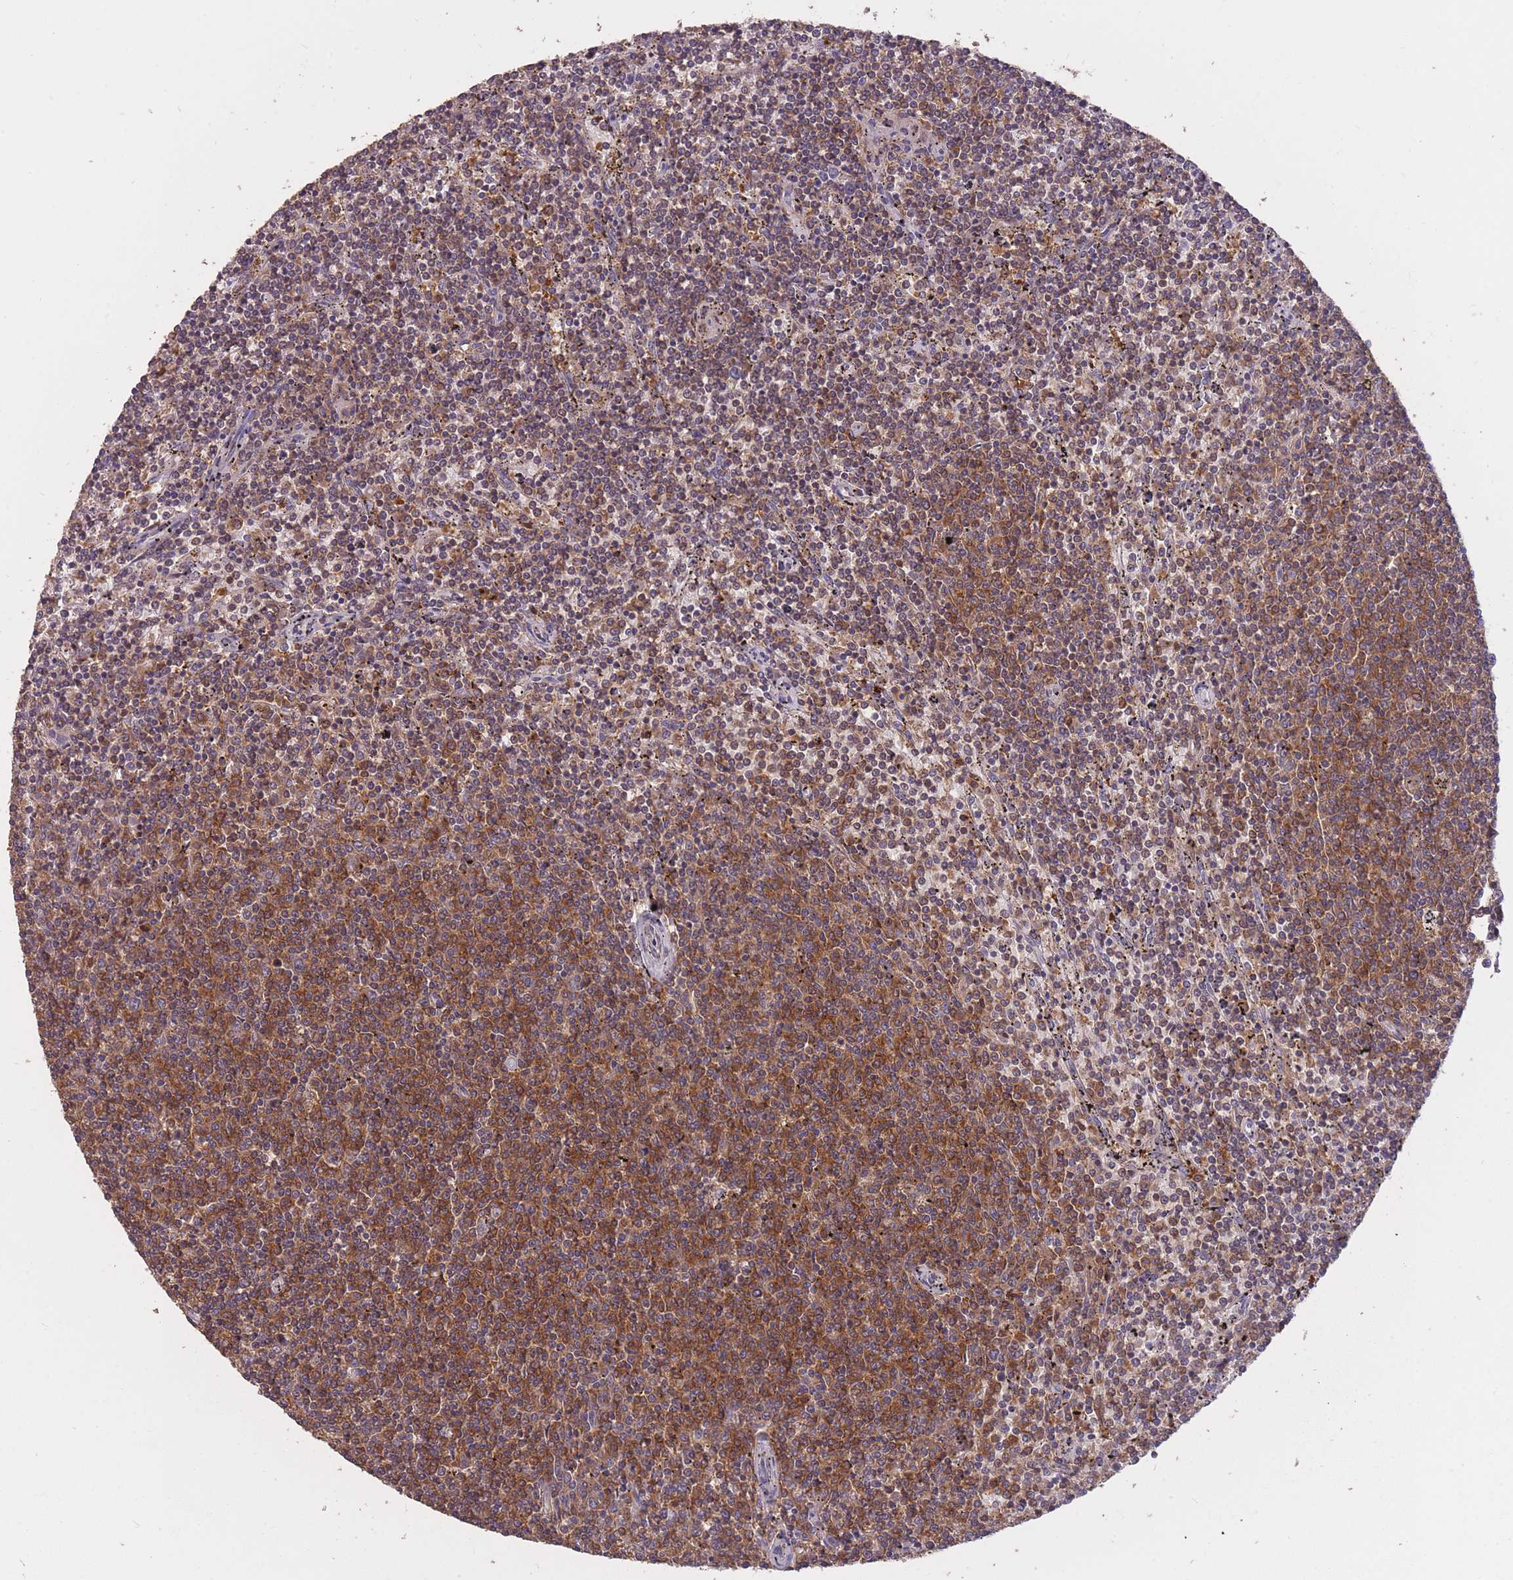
{"staining": {"intensity": "moderate", "quantity": ">75%", "location": "cytoplasmic/membranous"}, "tissue": "lymphoma", "cell_type": "Tumor cells", "image_type": "cancer", "snomed": [{"axis": "morphology", "description": "Malignant lymphoma, non-Hodgkin's type, Low grade"}, {"axis": "topography", "description": "Spleen"}], "caption": "Low-grade malignant lymphoma, non-Hodgkin's type was stained to show a protein in brown. There is medium levels of moderate cytoplasmic/membranous expression in approximately >75% of tumor cells.", "gene": "GMIP", "patient": {"sex": "female", "age": 50}}